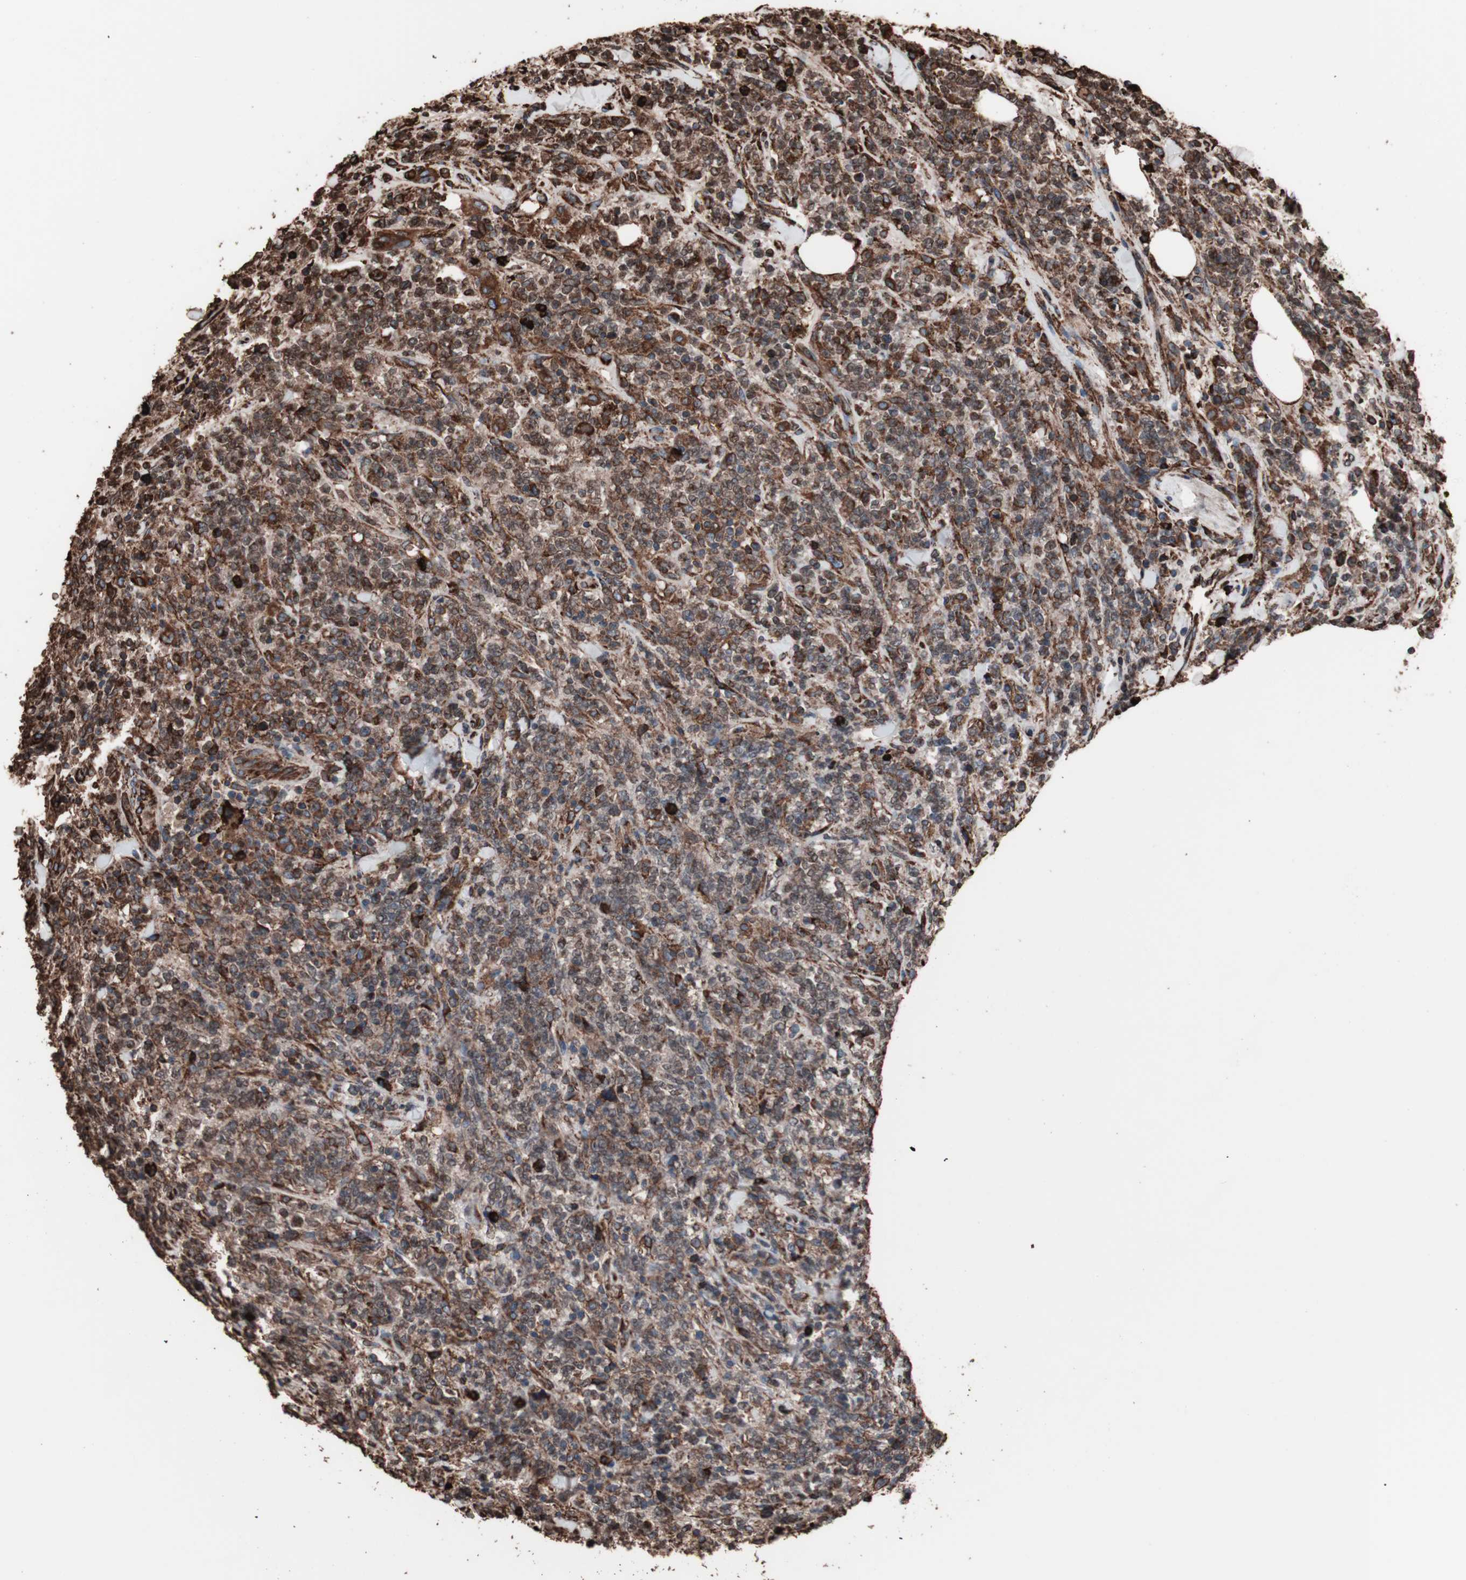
{"staining": {"intensity": "strong", "quantity": ">75%", "location": "cytoplasmic/membranous"}, "tissue": "lymphoma", "cell_type": "Tumor cells", "image_type": "cancer", "snomed": [{"axis": "morphology", "description": "Malignant lymphoma, non-Hodgkin's type, High grade"}, {"axis": "topography", "description": "Soft tissue"}], "caption": "This image displays lymphoma stained with IHC to label a protein in brown. The cytoplasmic/membranous of tumor cells show strong positivity for the protein. Nuclei are counter-stained blue.", "gene": "HSP90B1", "patient": {"sex": "male", "age": 18}}